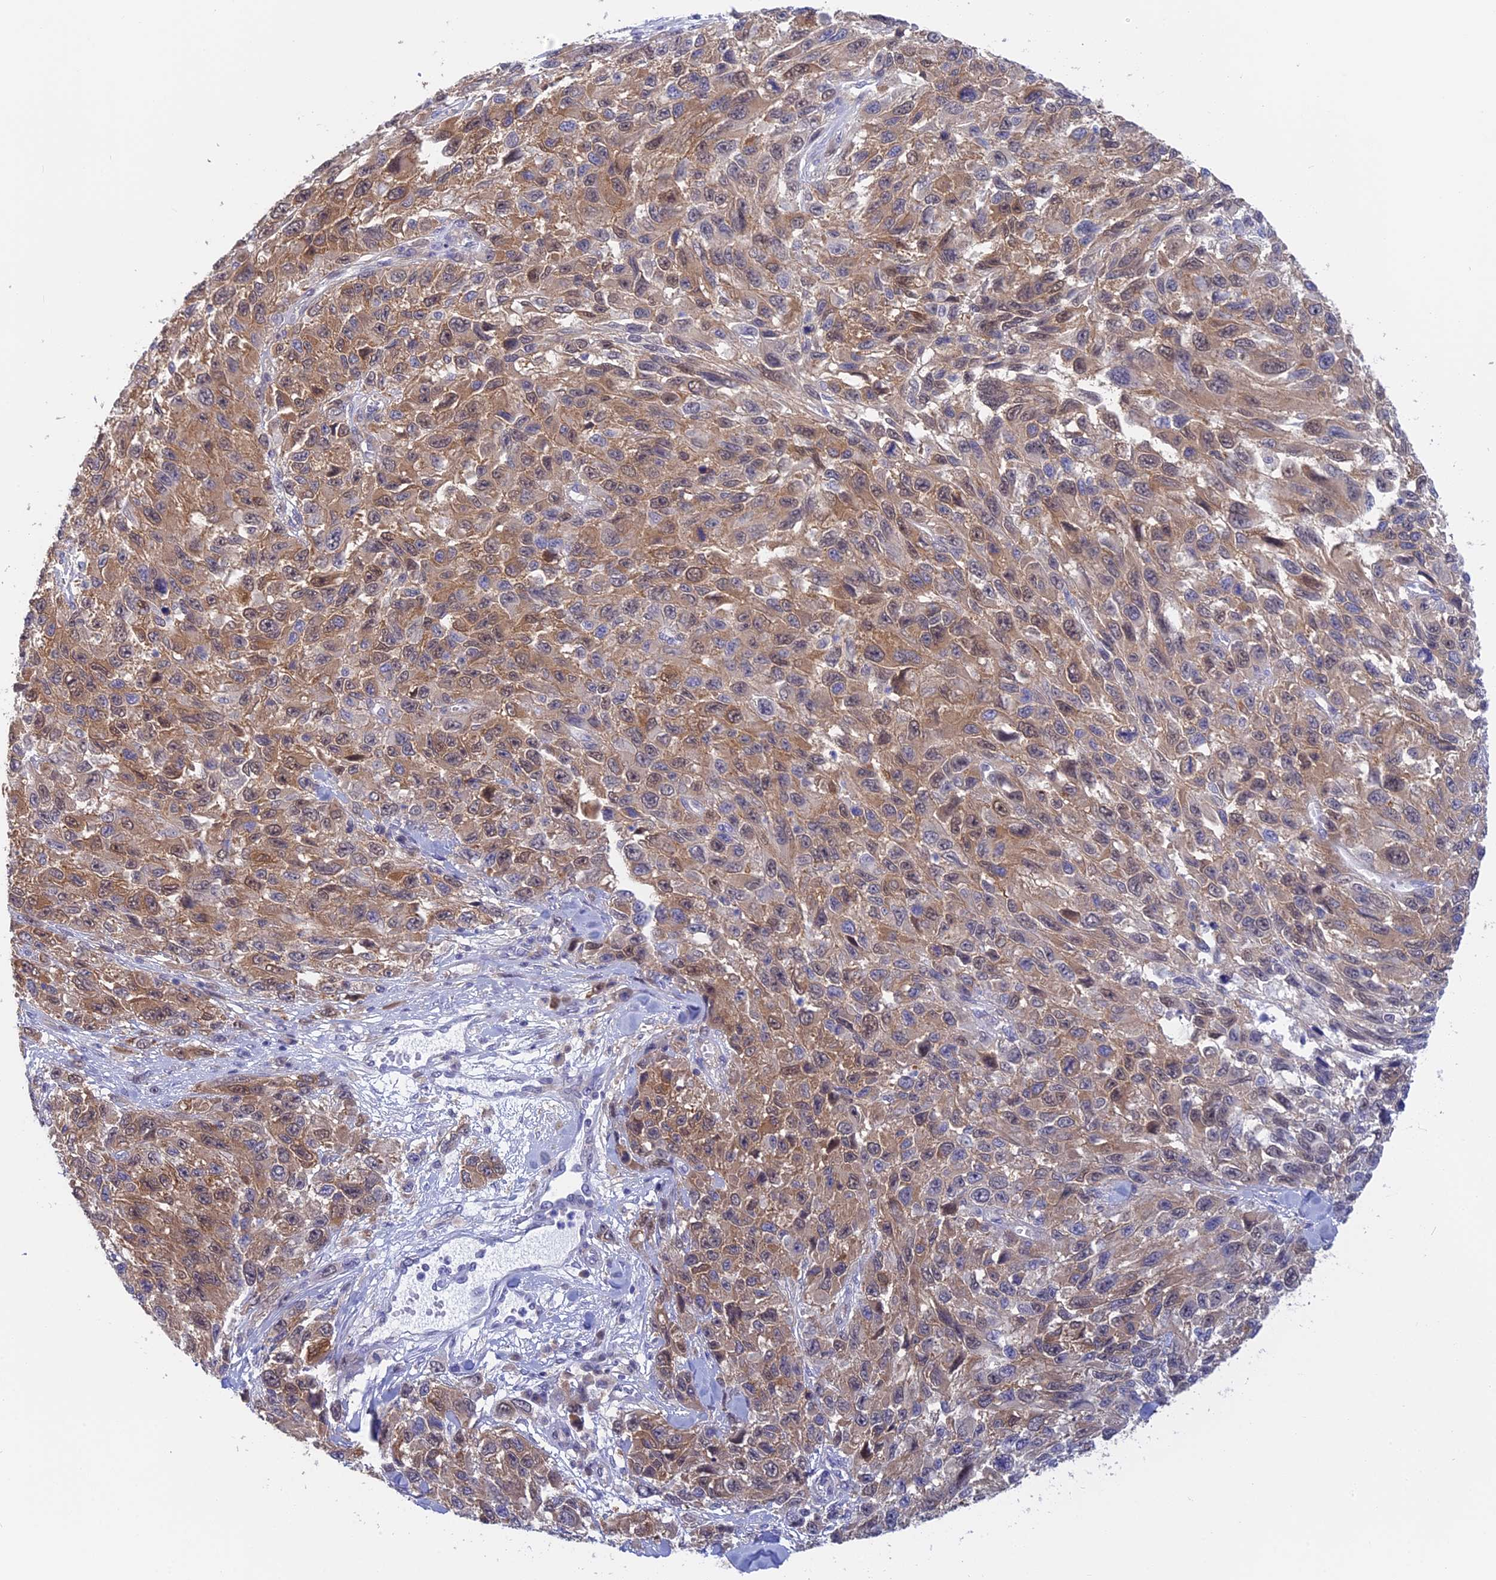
{"staining": {"intensity": "moderate", "quantity": ">75%", "location": "cytoplasmic/membranous,nuclear"}, "tissue": "melanoma", "cell_type": "Tumor cells", "image_type": "cancer", "snomed": [{"axis": "morphology", "description": "Malignant melanoma, NOS"}, {"axis": "topography", "description": "Skin"}], "caption": "A medium amount of moderate cytoplasmic/membranous and nuclear positivity is present in about >75% of tumor cells in malignant melanoma tissue.", "gene": "STUB1", "patient": {"sex": "female", "age": 96}}